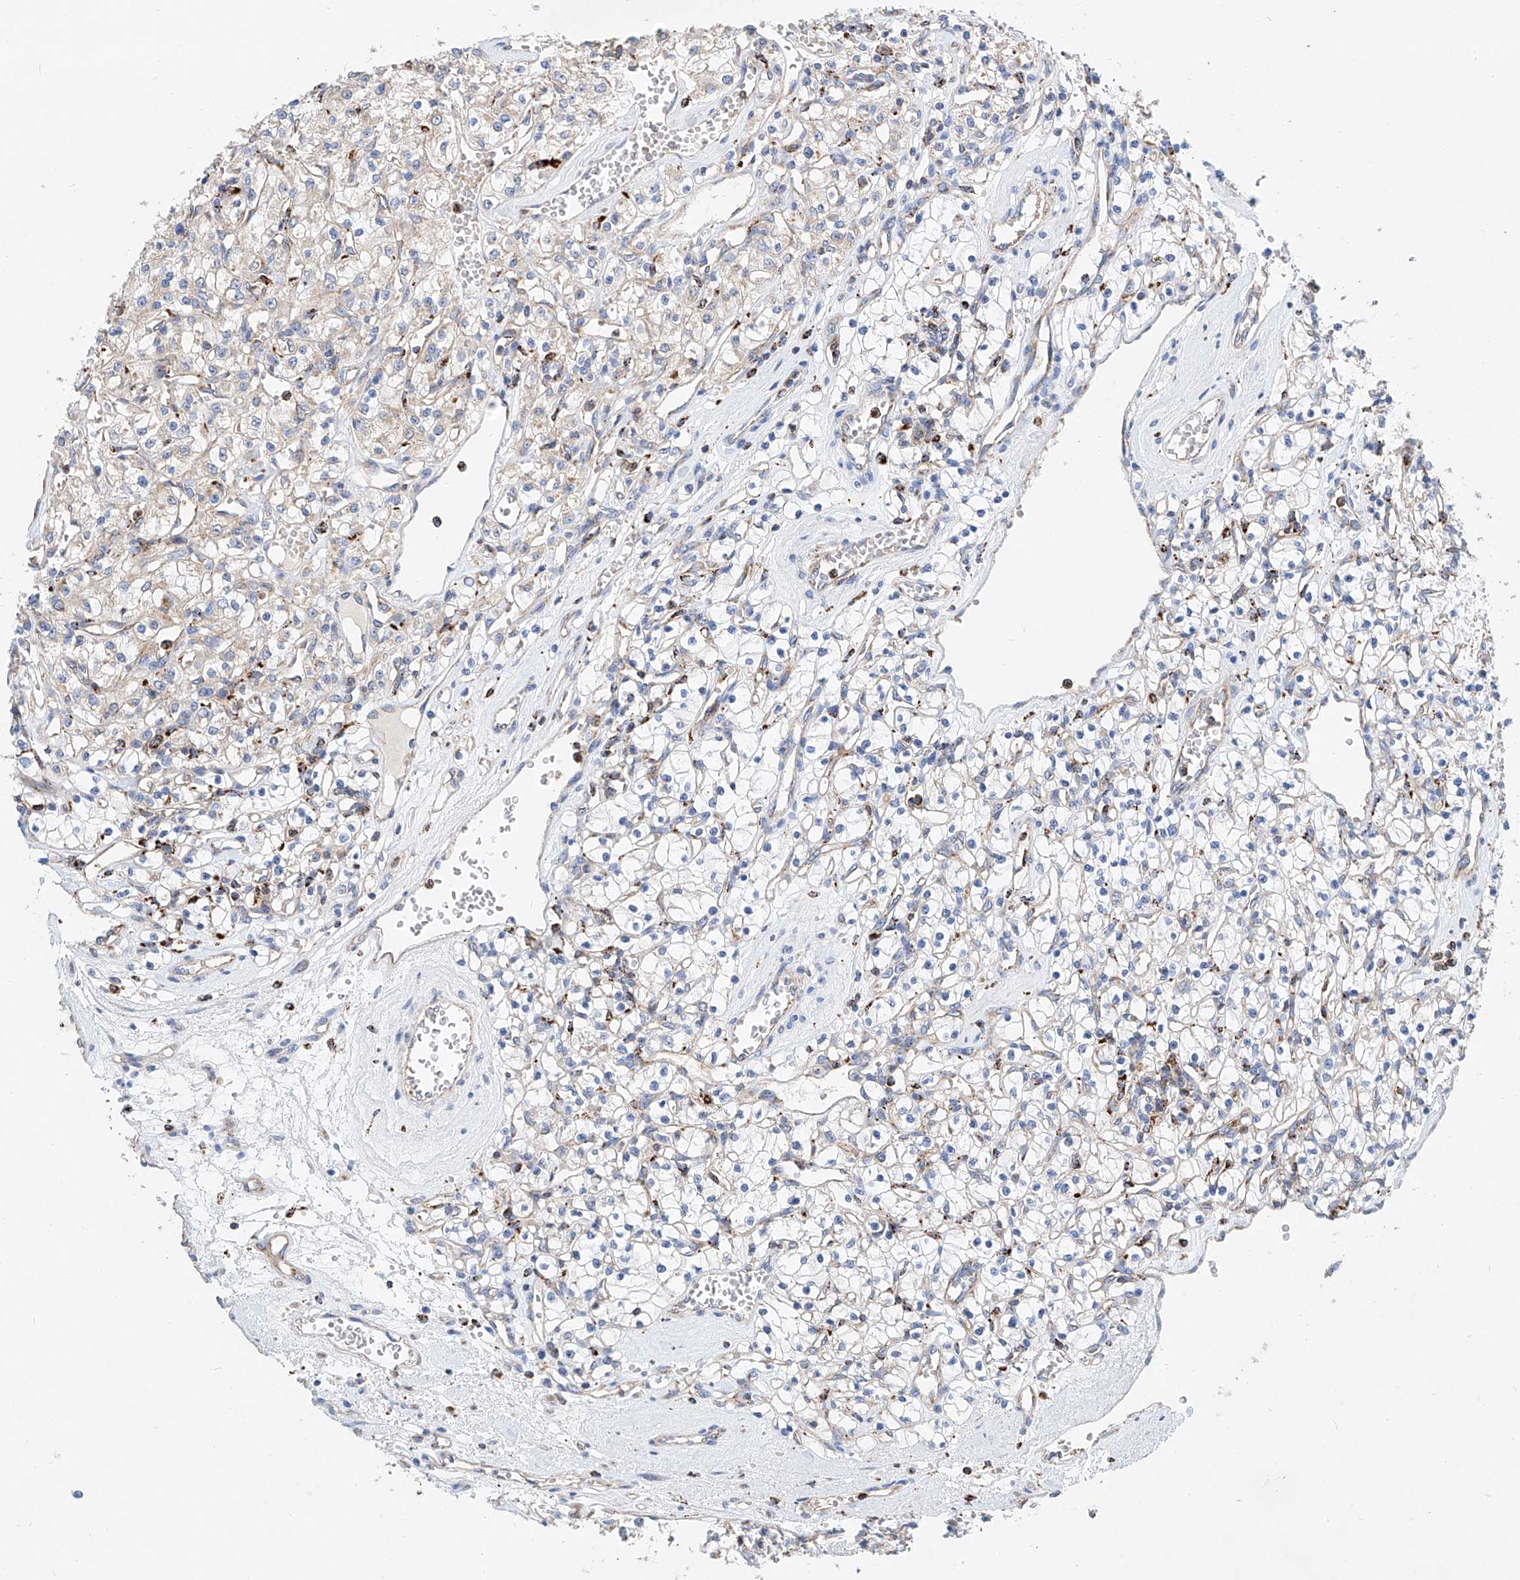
{"staining": {"intensity": "negative", "quantity": "none", "location": "none"}, "tissue": "renal cancer", "cell_type": "Tumor cells", "image_type": "cancer", "snomed": [{"axis": "morphology", "description": "Adenocarcinoma, NOS"}, {"axis": "topography", "description": "Kidney"}], "caption": "Protein analysis of adenocarcinoma (renal) reveals no significant staining in tumor cells.", "gene": "CPNE5", "patient": {"sex": "female", "age": 59}}